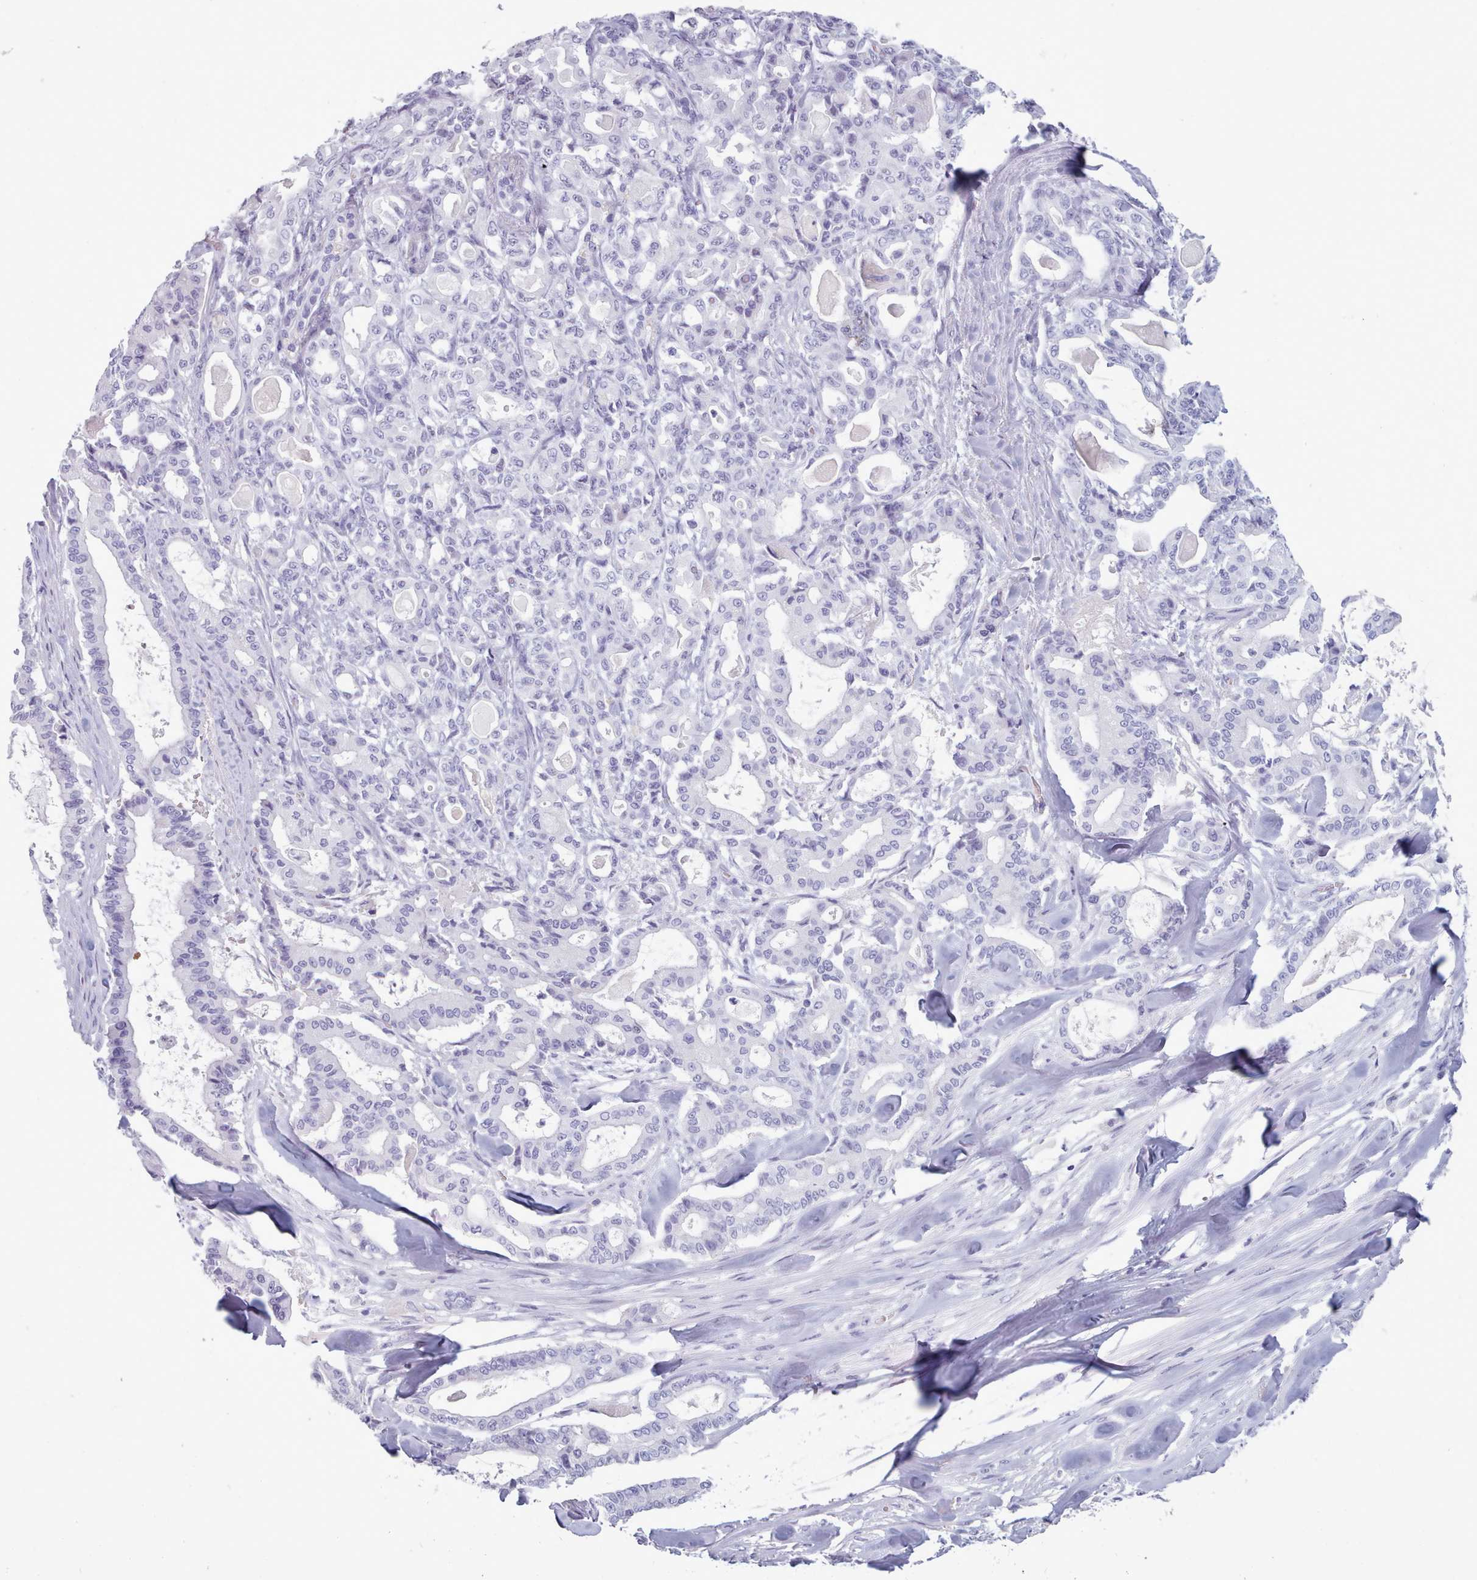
{"staining": {"intensity": "negative", "quantity": "none", "location": "none"}, "tissue": "pancreatic cancer", "cell_type": "Tumor cells", "image_type": "cancer", "snomed": [{"axis": "morphology", "description": "Adenocarcinoma, NOS"}, {"axis": "topography", "description": "Pancreas"}], "caption": "Immunohistochemistry photomicrograph of neoplastic tissue: human pancreatic cancer stained with DAB displays no significant protein staining in tumor cells.", "gene": "ZNF43", "patient": {"sex": "male", "age": 63}}